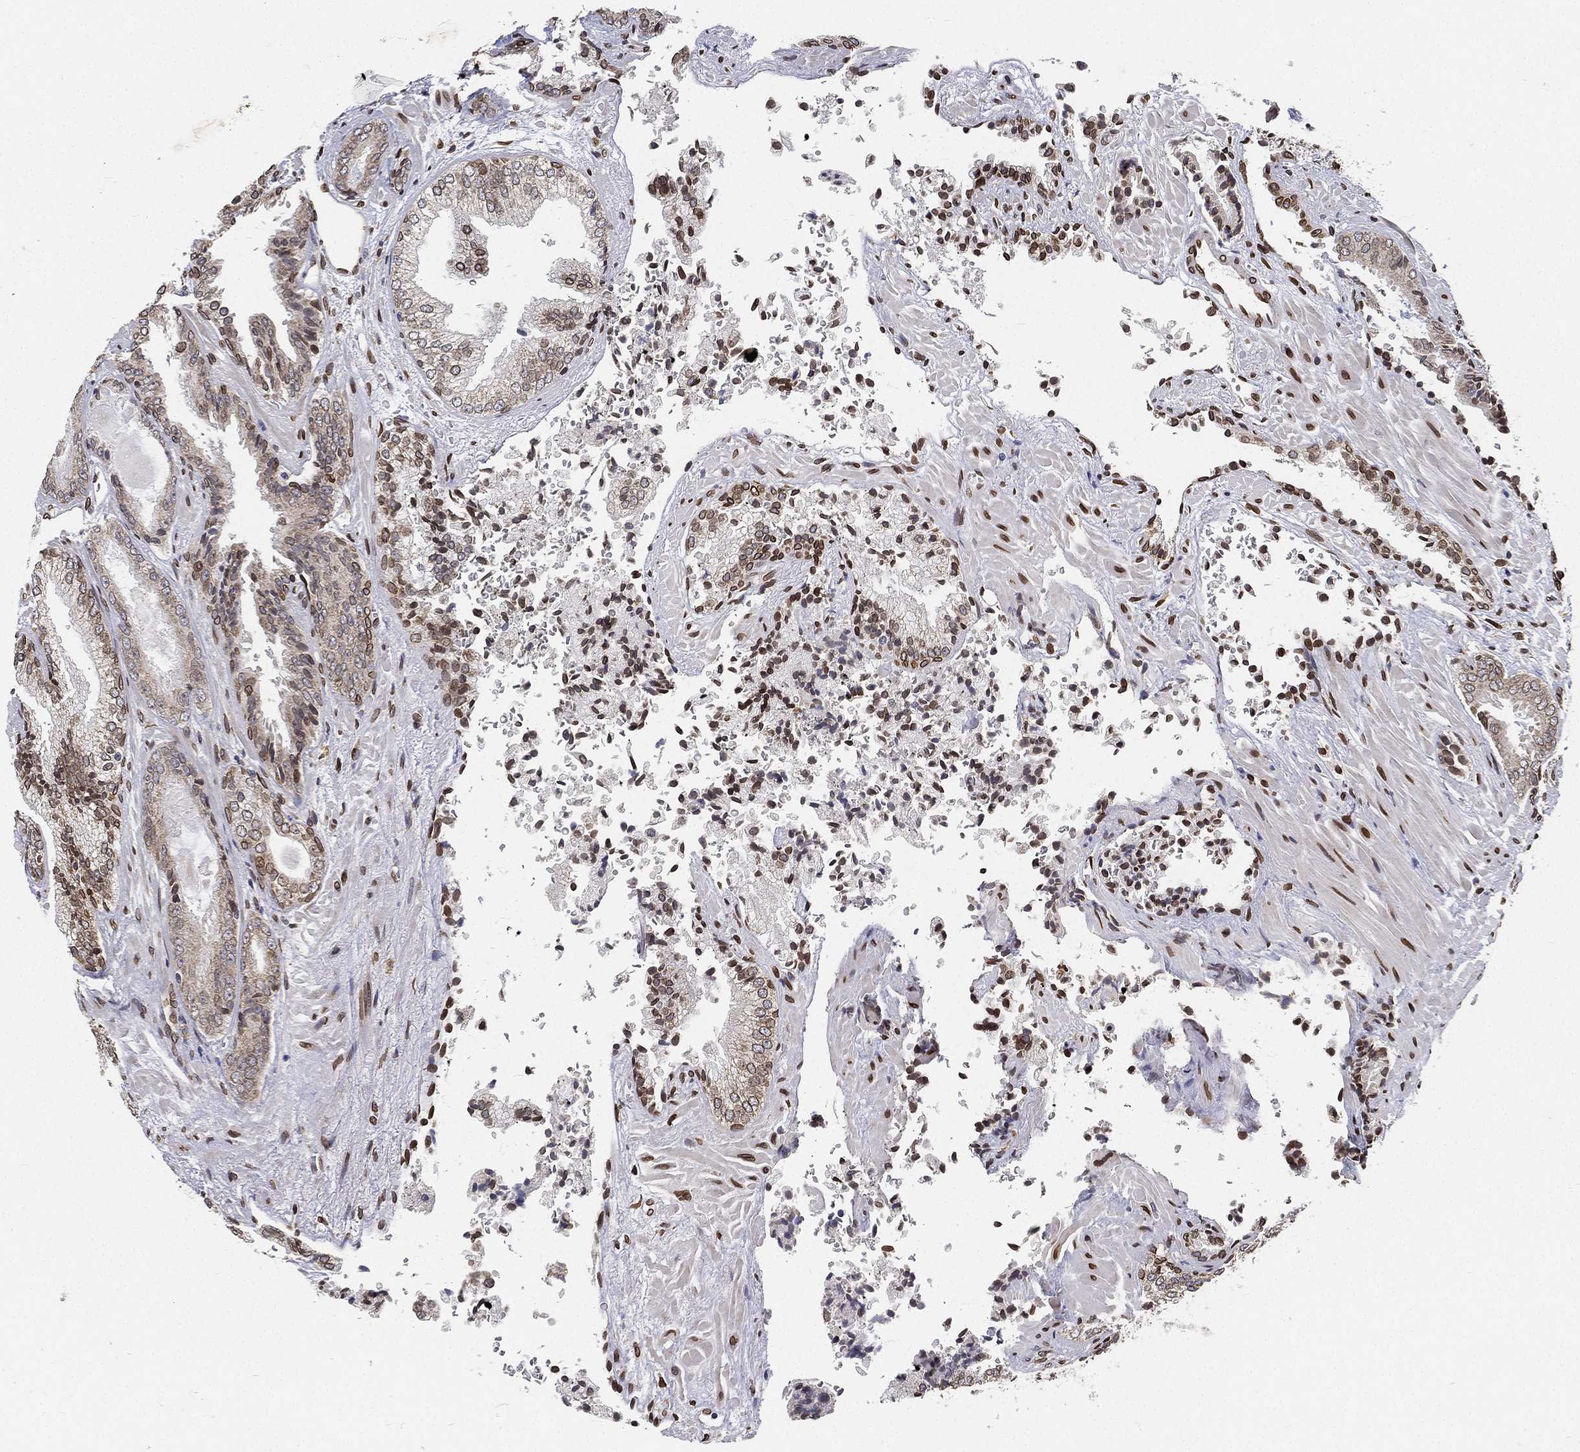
{"staining": {"intensity": "moderate", "quantity": "25%-75%", "location": "cytoplasmic/membranous,nuclear"}, "tissue": "prostate cancer", "cell_type": "Tumor cells", "image_type": "cancer", "snomed": [{"axis": "morphology", "description": "Adenocarcinoma, Low grade"}, {"axis": "topography", "description": "Prostate"}], "caption": "Prostate cancer stained for a protein (brown) shows moderate cytoplasmic/membranous and nuclear positive staining in approximately 25%-75% of tumor cells.", "gene": "PALB2", "patient": {"sex": "male", "age": 68}}